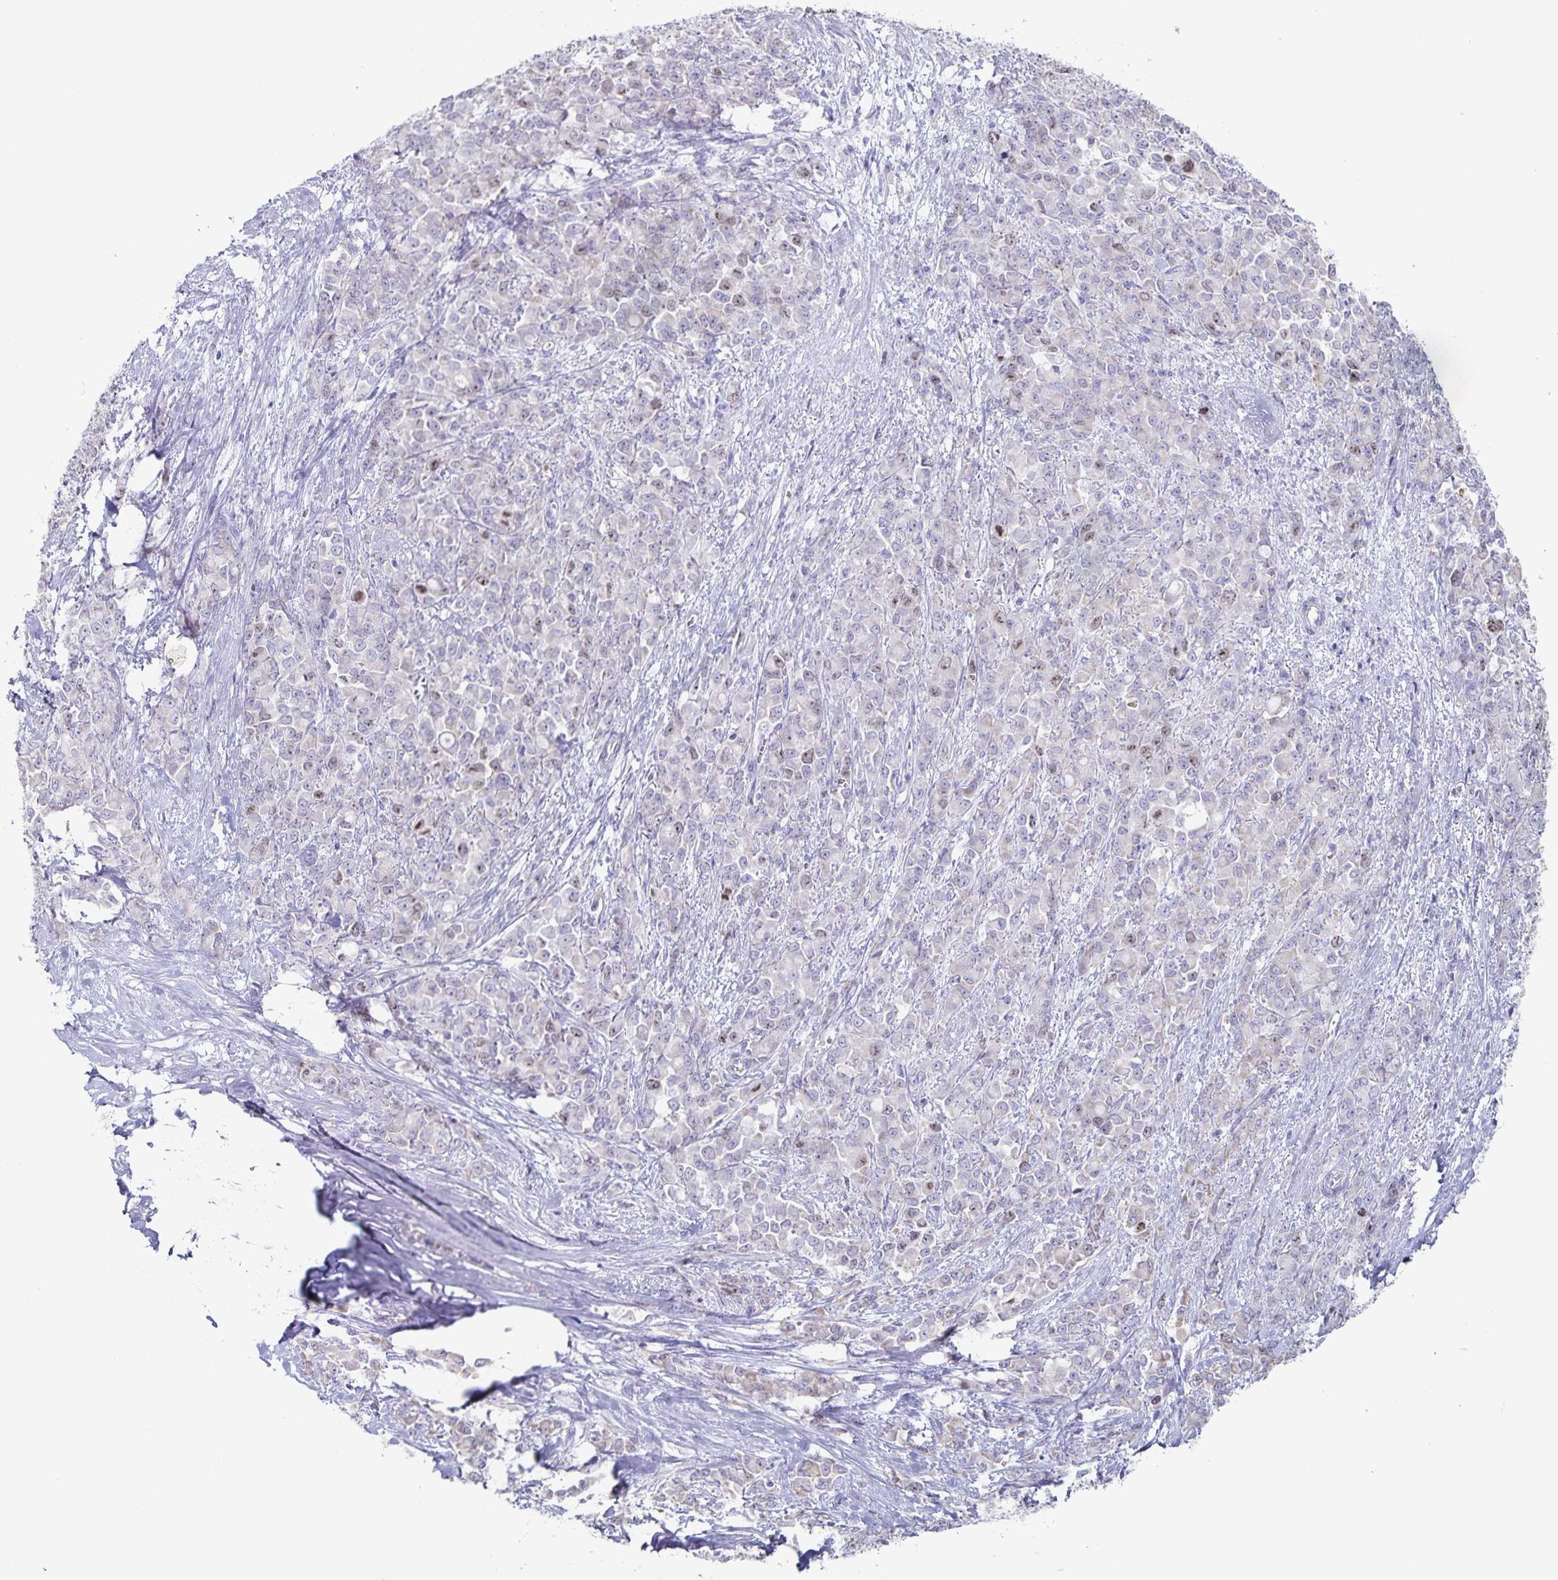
{"staining": {"intensity": "weak", "quantity": "25%-75%", "location": "cytoplasmic/membranous,nuclear"}, "tissue": "stomach cancer", "cell_type": "Tumor cells", "image_type": "cancer", "snomed": [{"axis": "morphology", "description": "Adenocarcinoma, NOS"}, {"axis": "topography", "description": "Stomach"}], "caption": "There is low levels of weak cytoplasmic/membranous and nuclear staining in tumor cells of stomach cancer, as demonstrated by immunohistochemical staining (brown color).", "gene": "CENPH", "patient": {"sex": "female", "age": 76}}